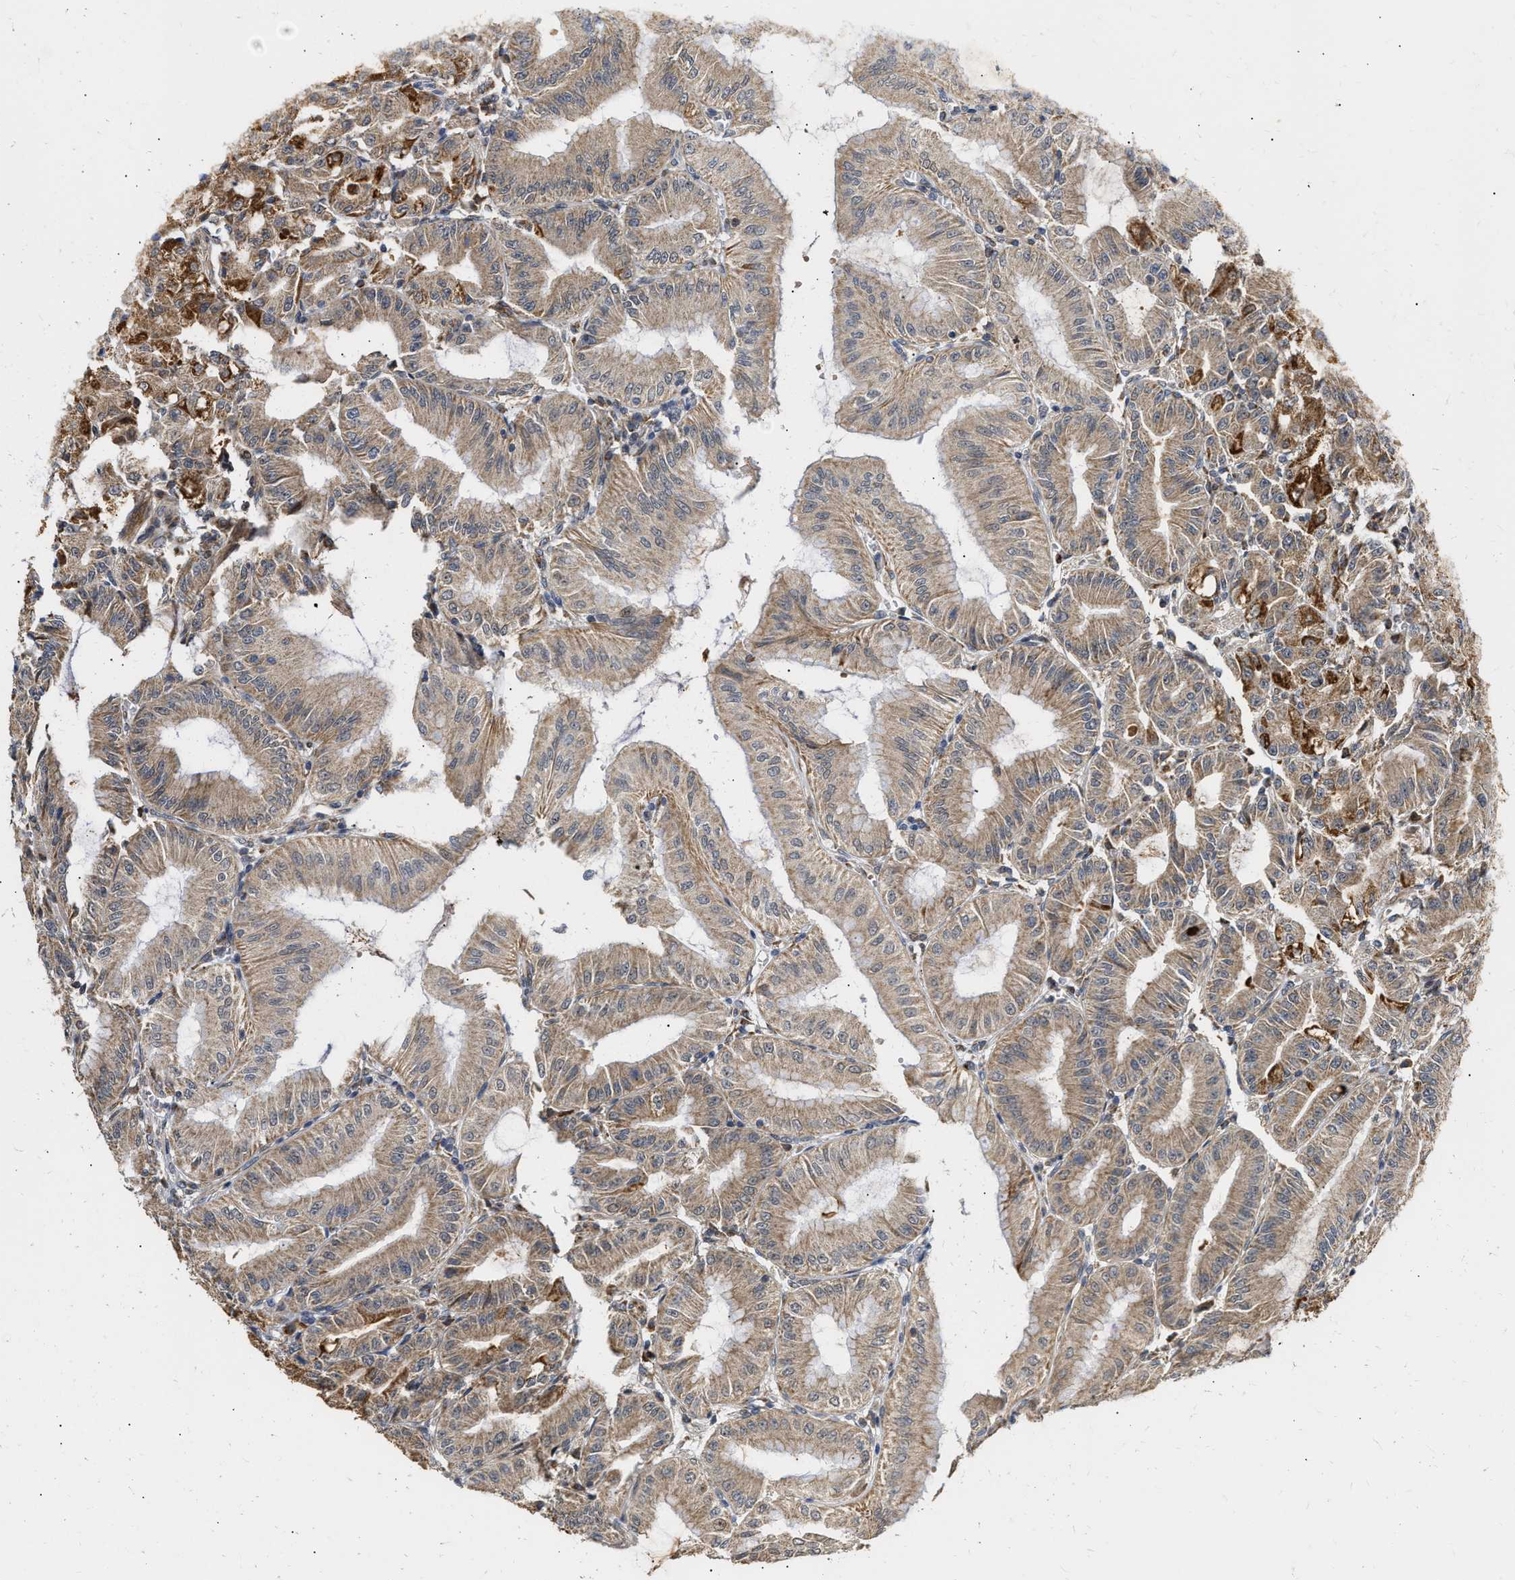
{"staining": {"intensity": "strong", "quantity": ">75%", "location": "cytoplasmic/membranous,nuclear"}, "tissue": "stomach", "cell_type": "Glandular cells", "image_type": "normal", "snomed": [{"axis": "morphology", "description": "Normal tissue, NOS"}, {"axis": "topography", "description": "Stomach, lower"}], "caption": "DAB immunohistochemical staining of unremarkable stomach demonstrates strong cytoplasmic/membranous,nuclear protein staining in approximately >75% of glandular cells. The protein is shown in brown color, while the nuclei are stained blue.", "gene": "DEPTOR", "patient": {"sex": "male", "age": 71}}